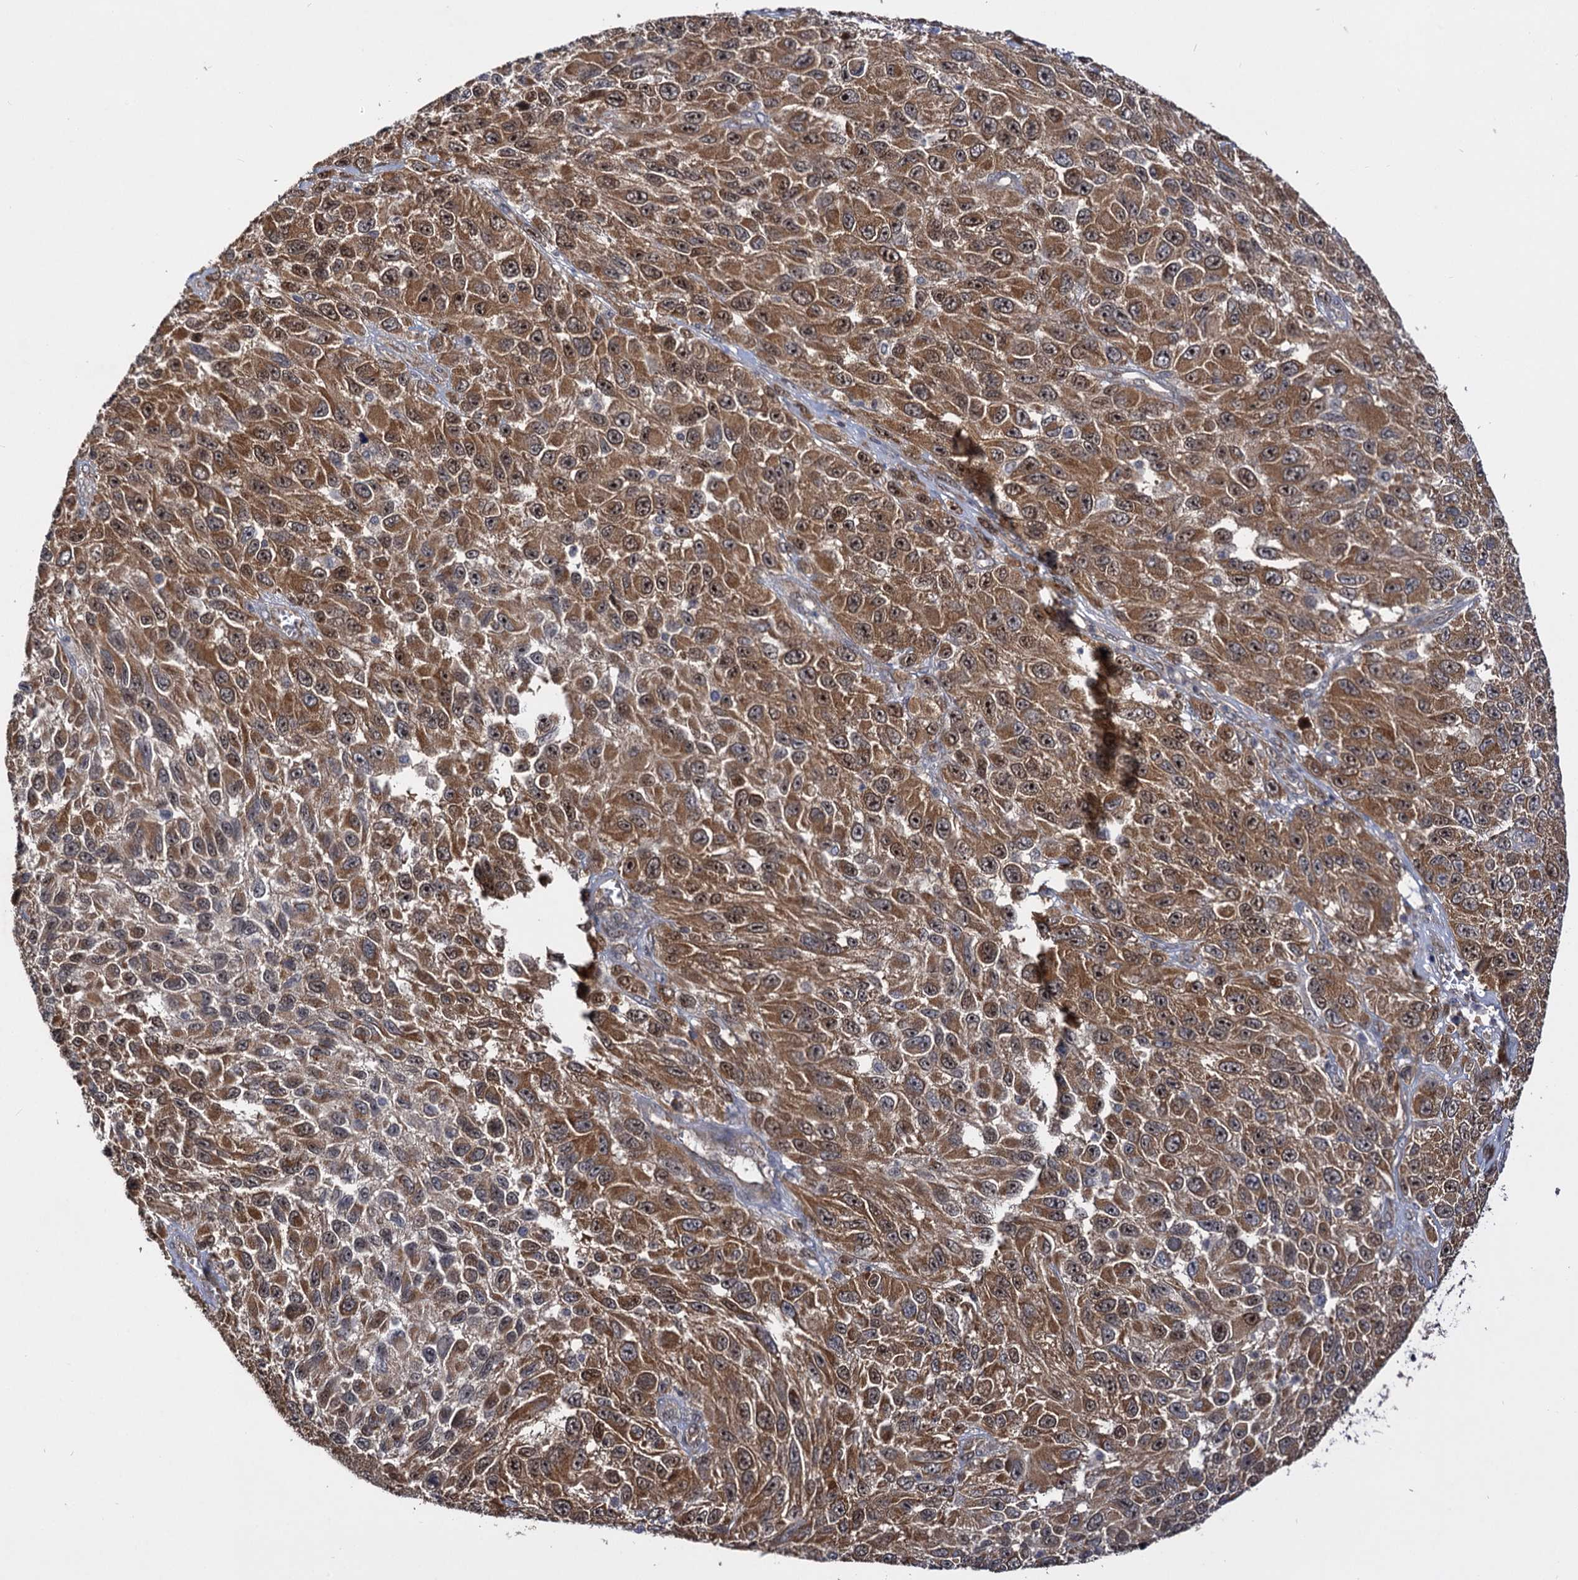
{"staining": {"intensity": "moderate", "quantity": ">75%", "location": "cytoplasmic/membranous"}, "tissue": "melanoma", "cell_type": "Tumor cells", "image_type": "cancer", "snomed": [{"axis": "morphology", "description": "Normal tissue, NOS"}, {"axis": "morphology", "description": "Malignant melanoma, NOS"}, {"axis": "topography", "description": "Skin"}], "caption": "About >75% of tumor cells in malignant melanoma show moderate cytoplasmic/membranous protein positivity as visualized by brown immunohistochemical staining.", "gene": "CEP76", "patient": {"sex": "female", "age": 96}}